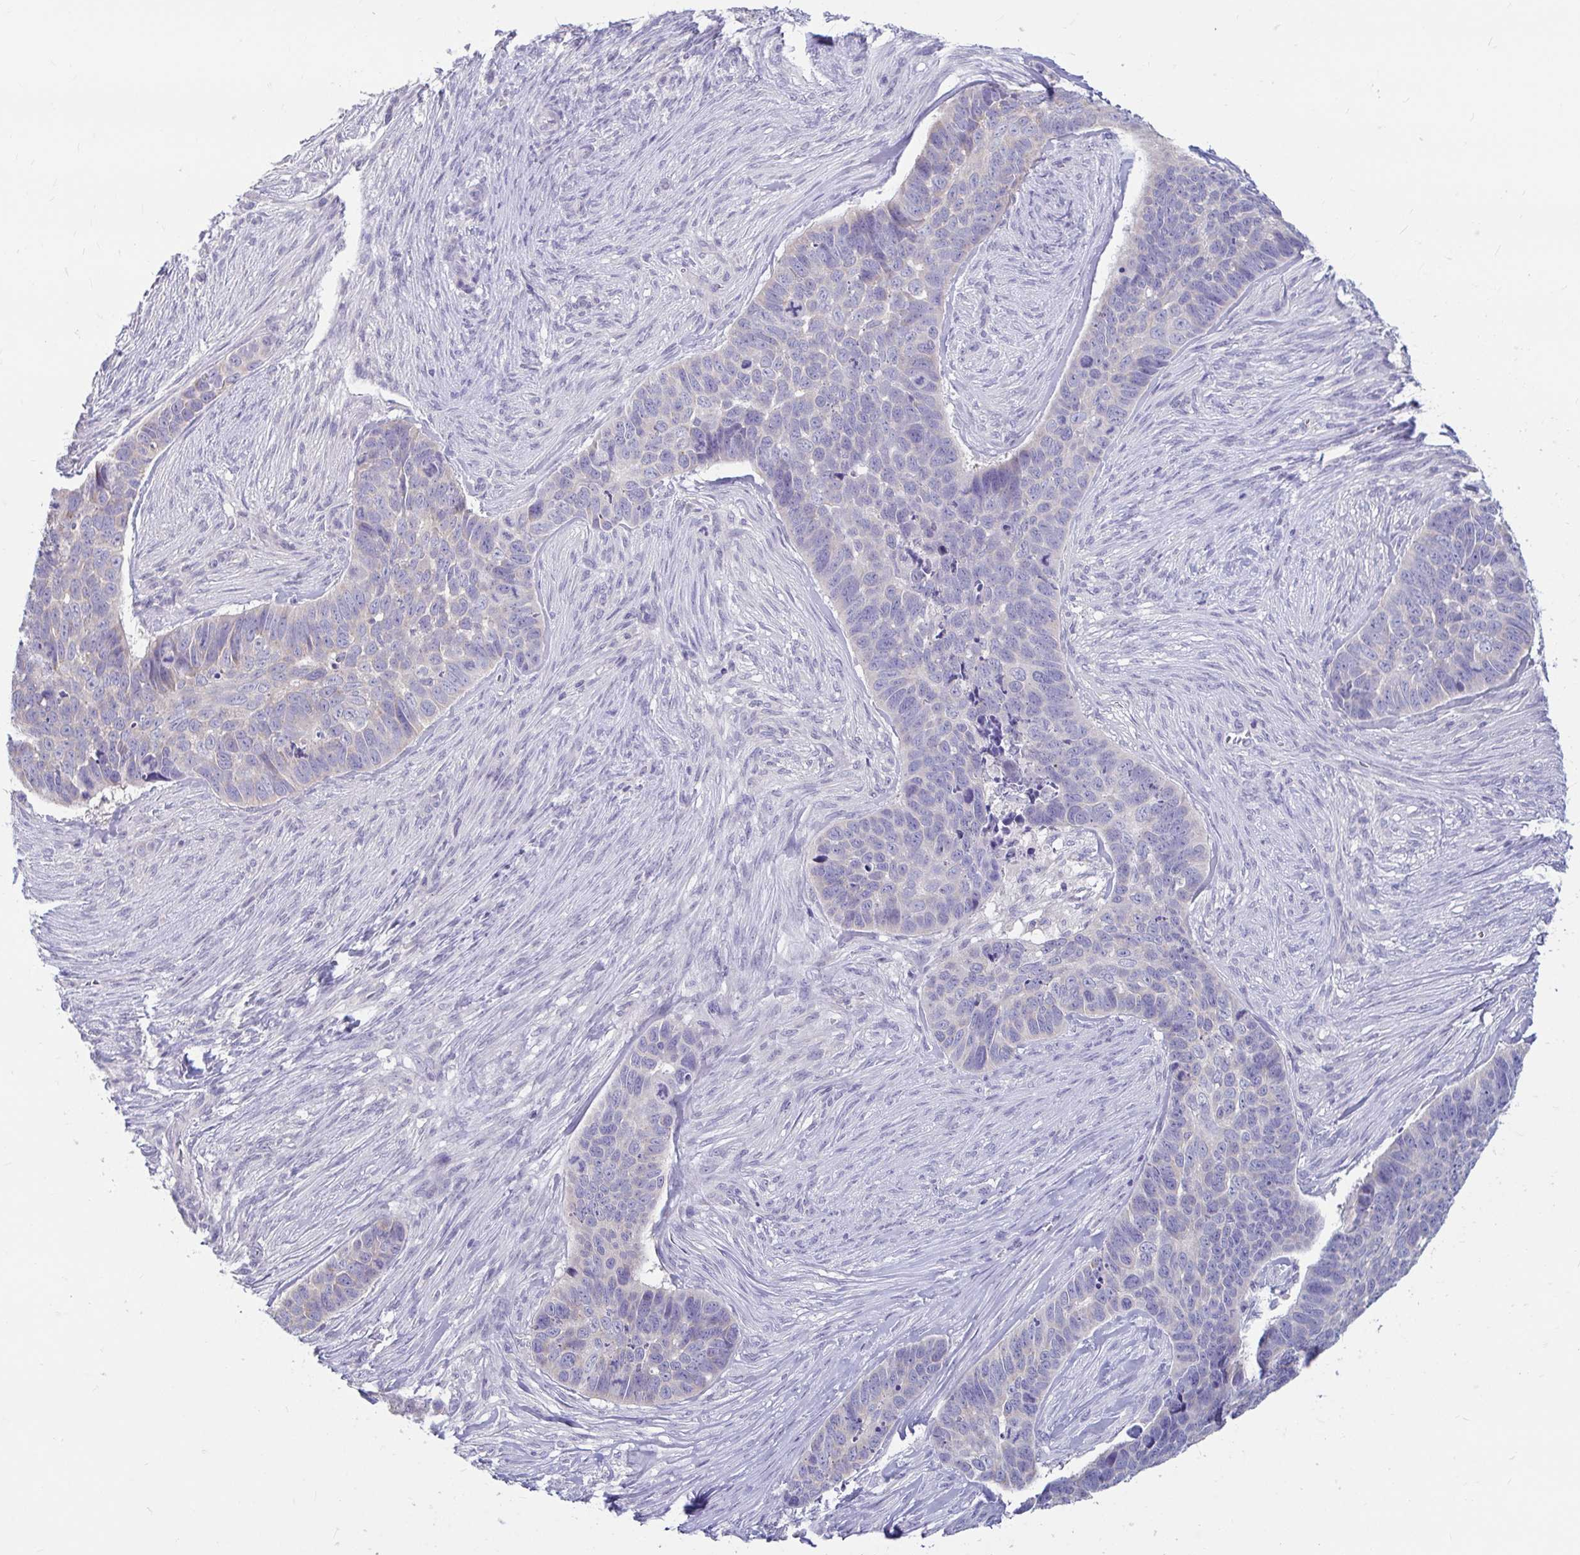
{"staining": {"intensity": "negative", "quantity": "none", "location": "none"}, "tissue": "skin cancer", "cell_type": "Tumor cells", "image_type": "cancer", "snomed": [{"axis": "morphology", "description": "Basal cell carcinoma"}, {"axis": "topography", "description": "Skin"}], "caption": "An image of human skin cancer is negative for staining in tumor cells.", "gene": "ADH1A", "patient": {"sex": "female", "age": 82}}